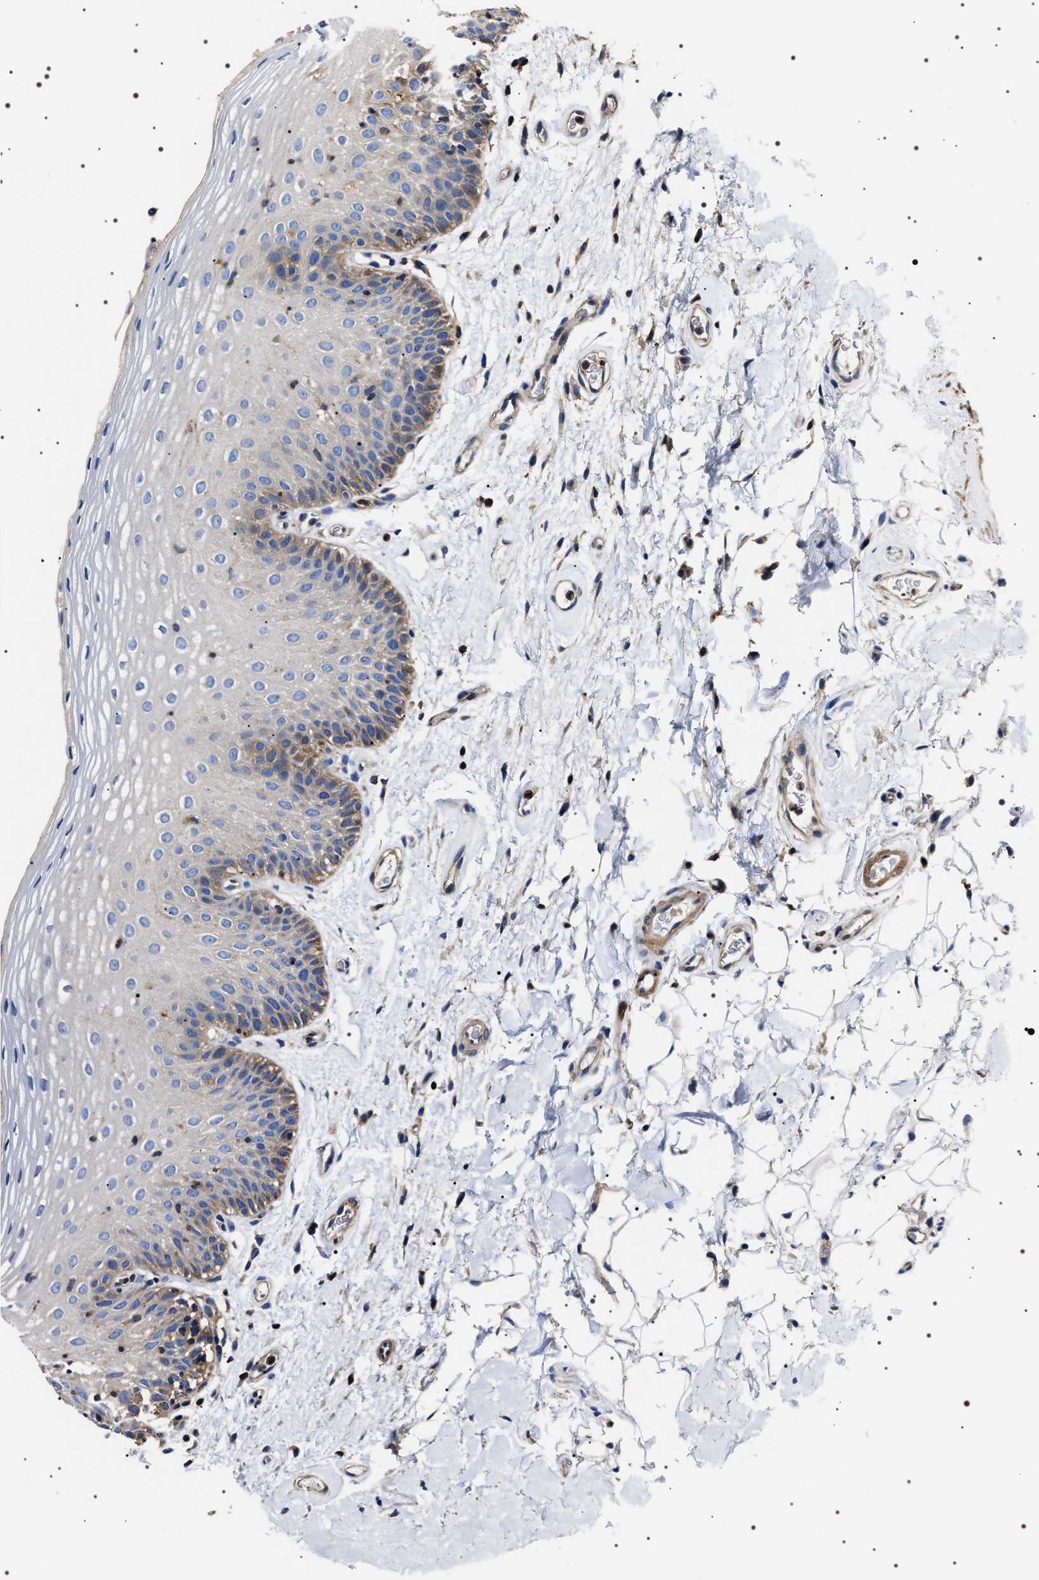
{"staining": {"intensity": "moderate", "quantity": "<25%", "location": "cytoplasmic/membranous"}, "tissue": "oral mucosa", "cell_type": "Squamous epithelial cells", "image_type": "normal", "snomed": [{"axis": "morphology", "description": "Normal tissue, NOS"}, {"axis": "morphology", "description": "Squamous cell carcinoma, NOS"}, {"axis": "topography", "description": "Skeletal muscle"}, {"axis": "topography", "description": "Oral tissue"}], "caption": "Immunohistochemical staining of benign oral mucosa shows low levels of moderate cytoplasmic/membranous positivity in about <25% of squamous epithelial cells.", "gene": "WDR1", "patient": {"sex": "male", "age": 71}}